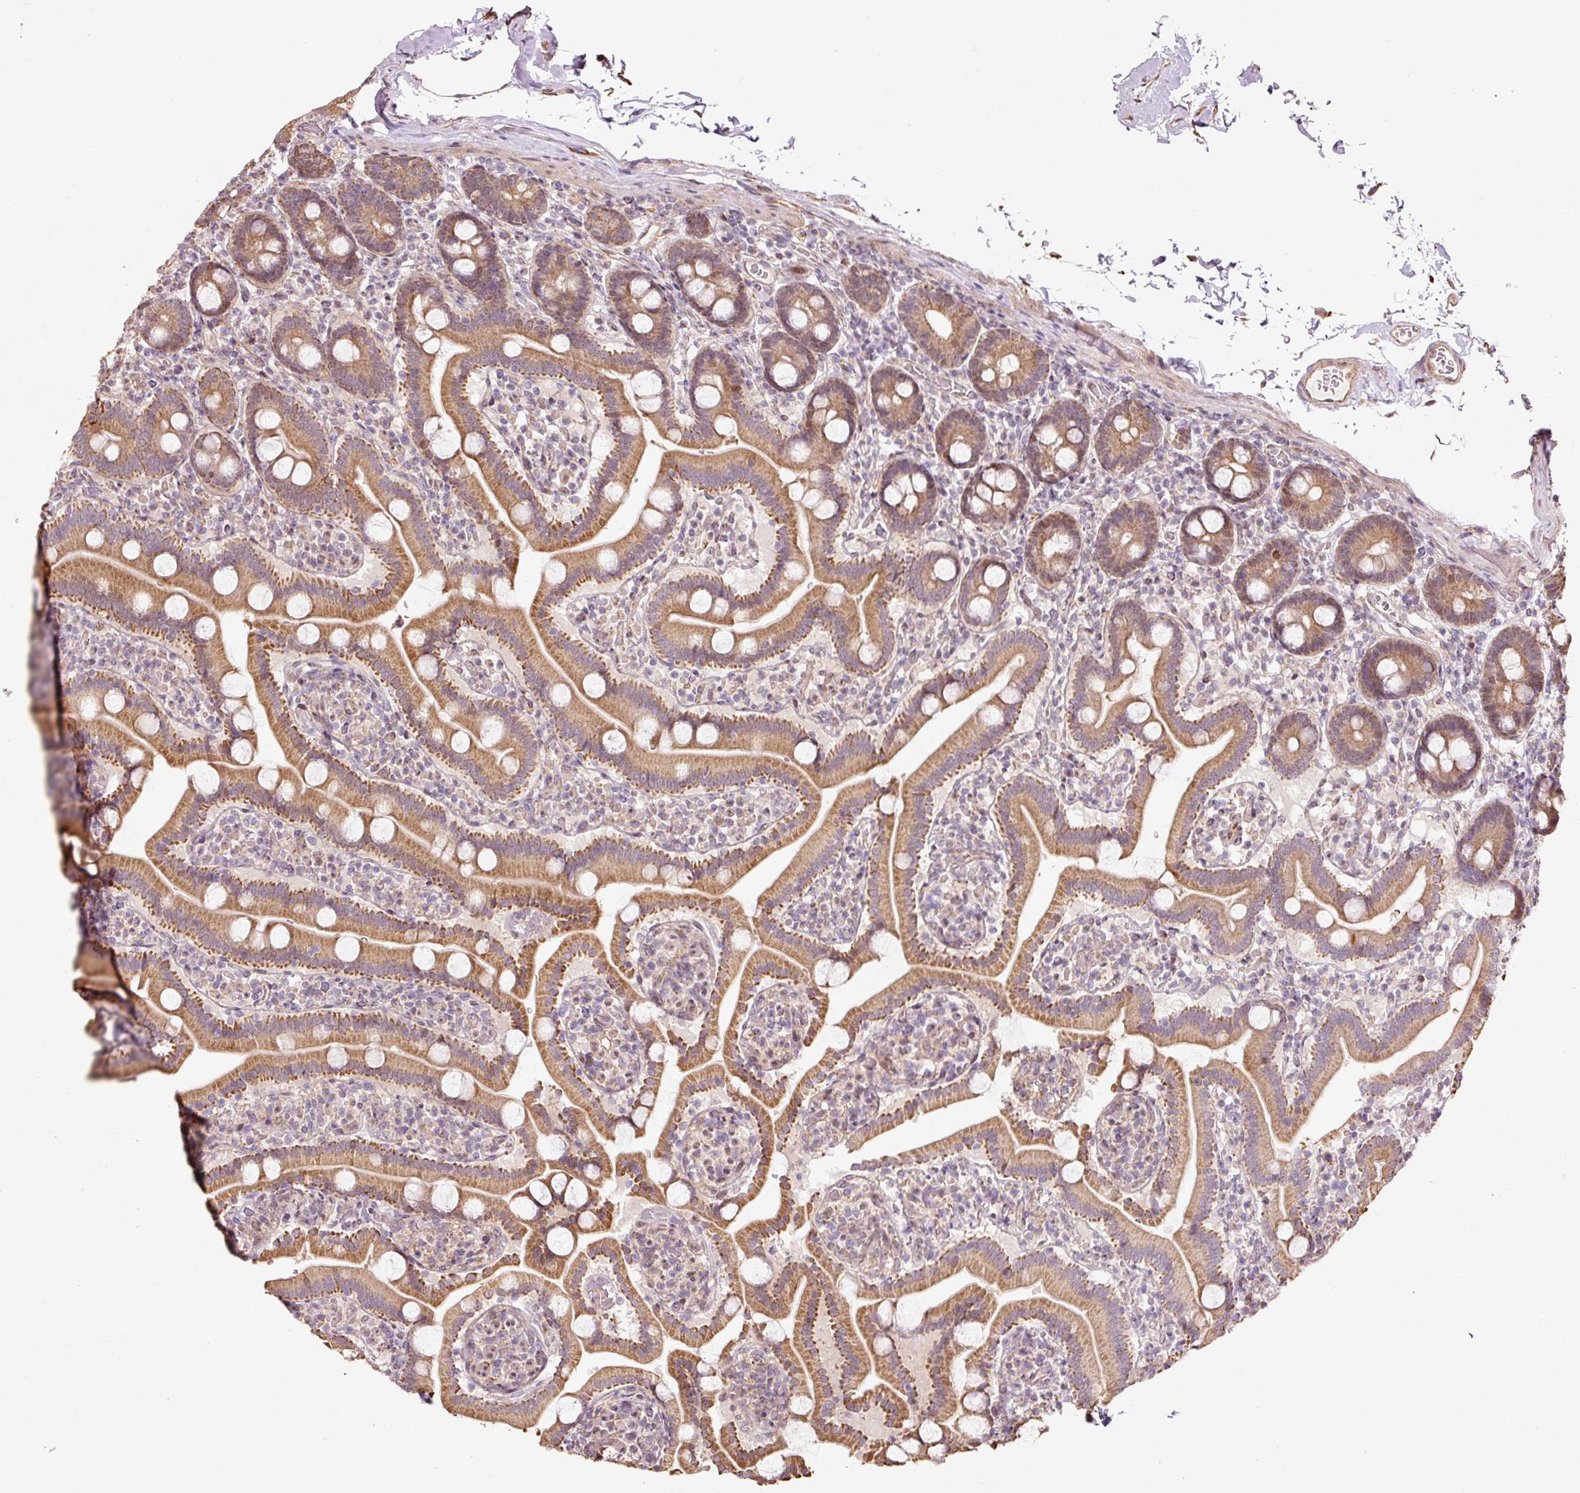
{"staining": {"intensity": "strong", "quantity": ">75%", "location": "cytoplasmic/membranous"}, "tissue": "duodenum", "cell_type": "Glandular cells", "image_type": "normal", "snomed": [{"axis": "morphology", "description": "Normal tissue, NOS"}, {"axis": "topography", "description": "Duodenum"}], "caption": "This micrograph reveals unremarkable duodenum stained with IHC to label a protein in brown. The cytoplasmic/membranous of glandular cells show strong positivity for the protein. Nuclei are counter-stained blue.", "gene": "ETF1", "patient": {"sex": "male", "age": 55}}